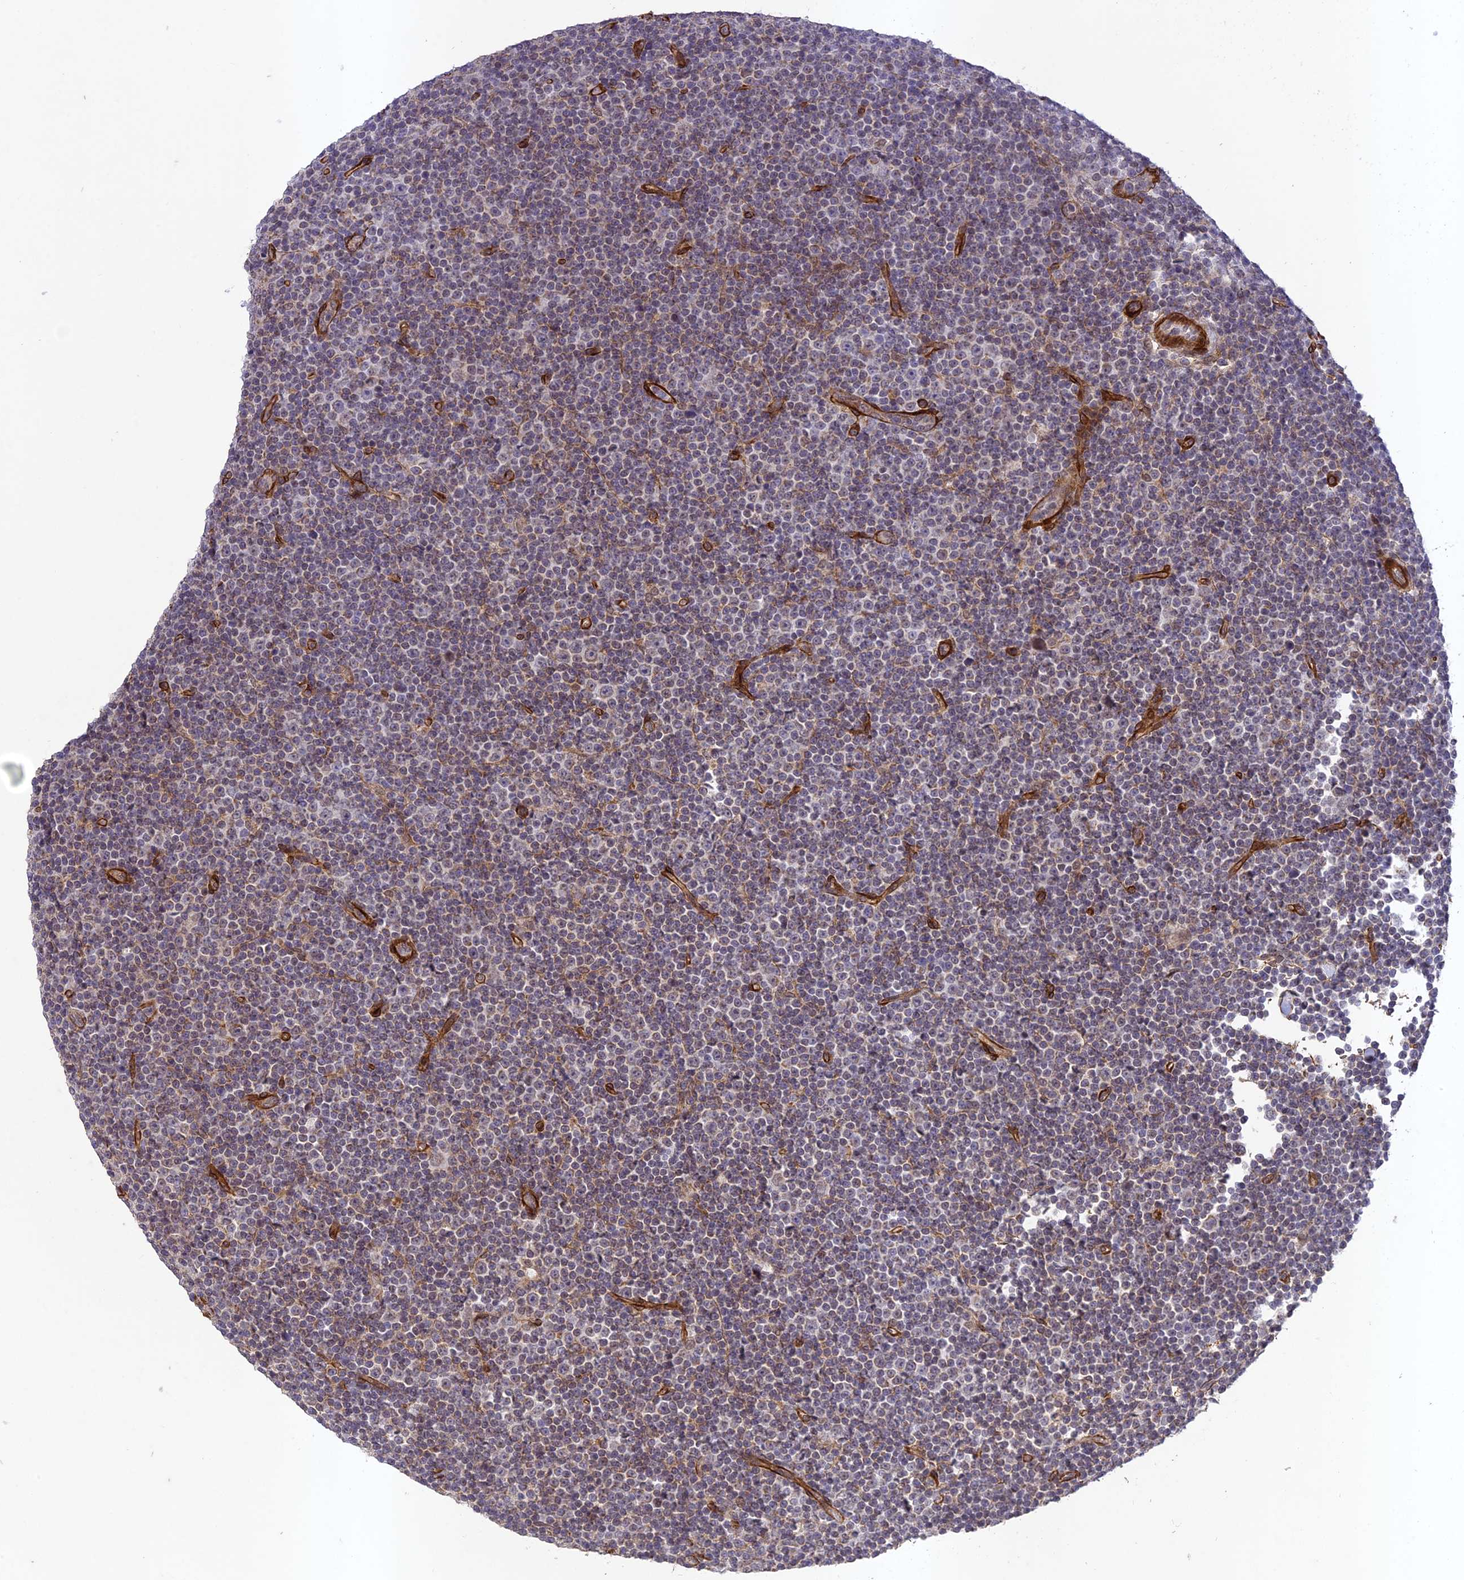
{"staining": {"intensity": "negative", "quantity": "none", "location": "none"}, "tissue": "lymphoma", "cell_type": "Tumor cells", "image_type": "cancer", "snomed": [{"axis": "morphology", "description": "Malignant lymphoma, non-Hodgkin's type, Low grade"}, {"axis": "topography", "description": "Lymph node"}], "caption": "Tumor cells show no significant expression in lymphoma. (Immunohistochemistry (ihc), brightfield microscopy, high magnification).", "gene": "TNS1", "patient": {"sex": "female", "age": 67}}